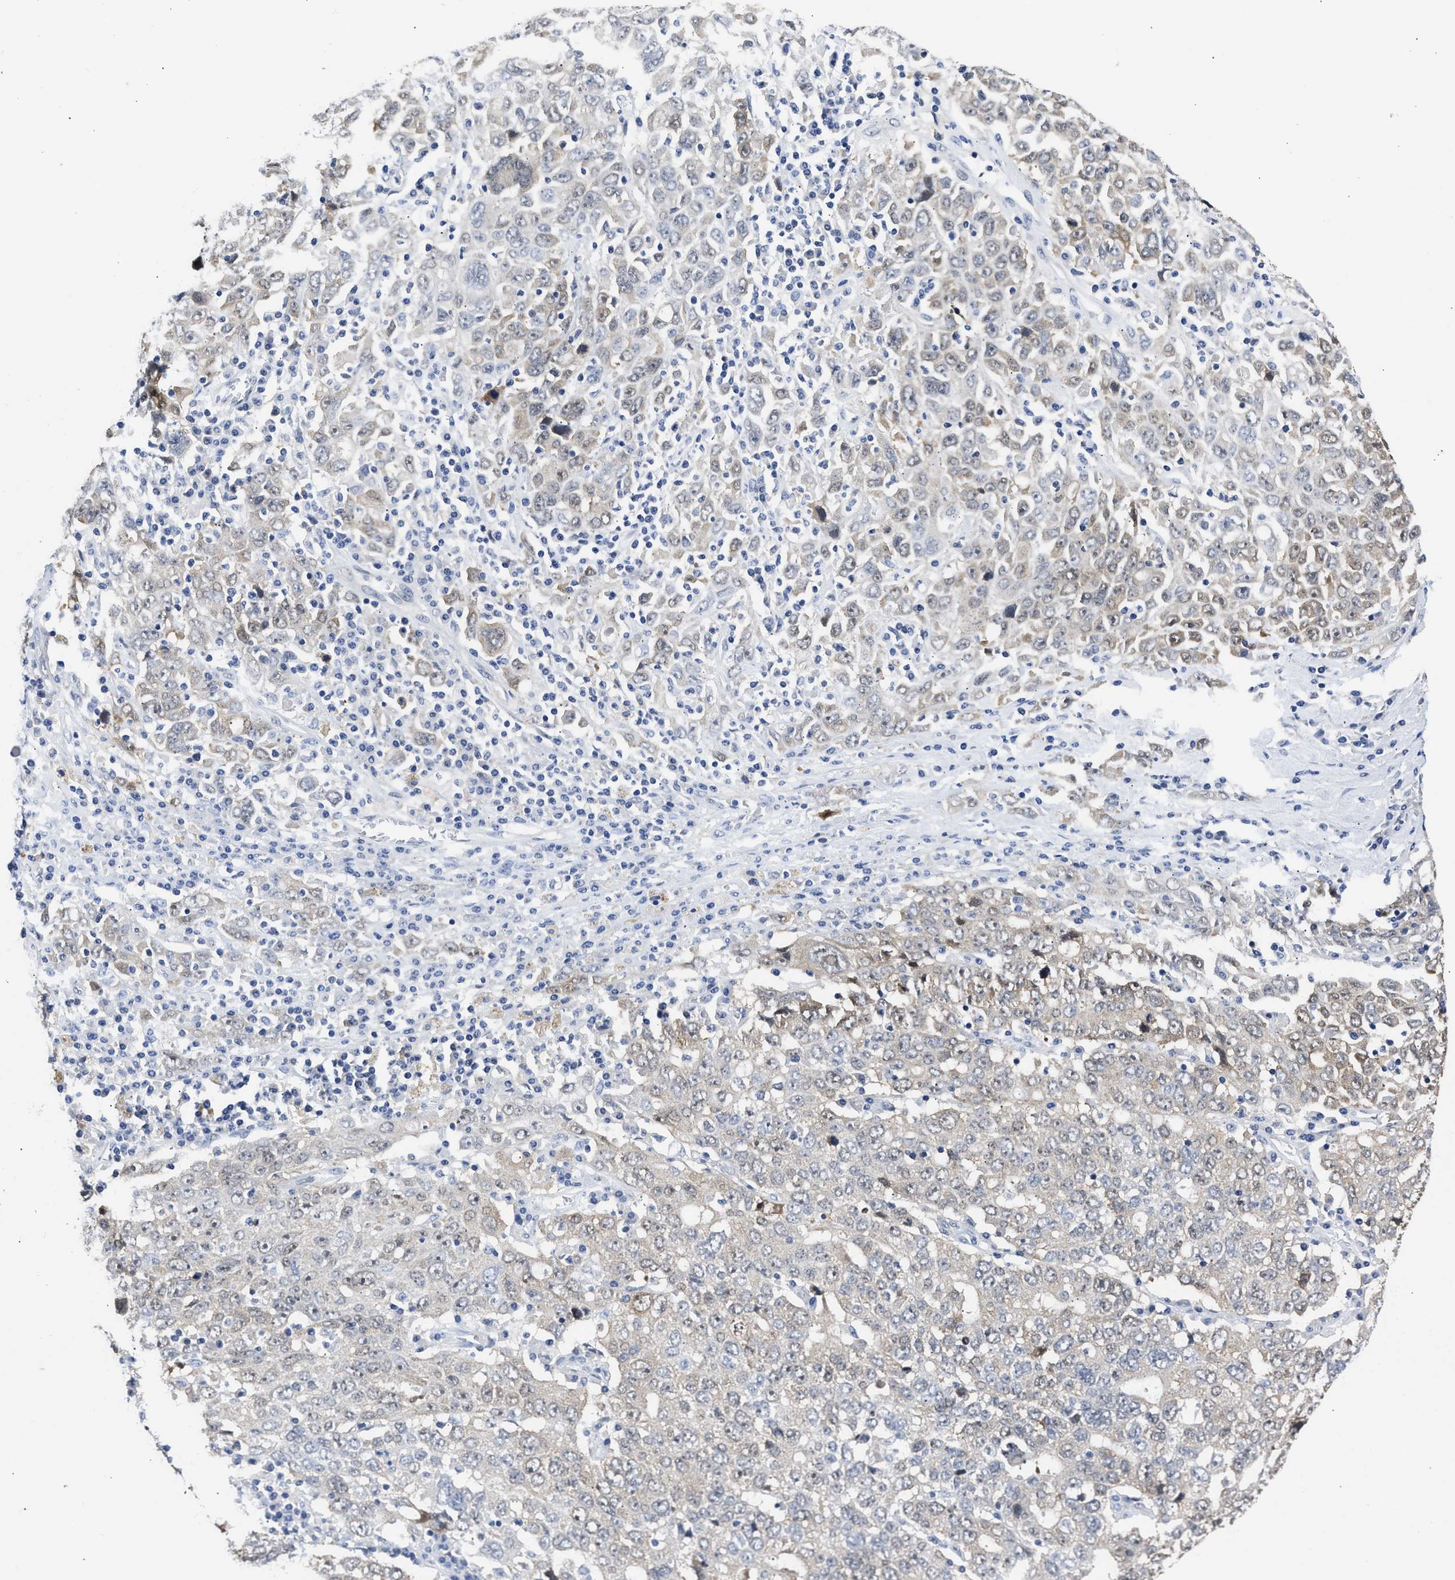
{"staining": {"intensity": "weak", "quantity": "<25%", "location": "cytoplasmic/membranous"}, "tissue": "ovarian cancer", "cell_type": "Tumor cells", "image_type": "cancer", "snomed": [{"axis": "morphology", "description": "Carcinoma, endometroid"}, {"axis": "topography", "description": "Ovary"}], "caption": "High power microscopy micrograph of an immunohistochemistry (IHC) histopathology image of ovarian endometroid carcinoma, revealing no significant expression in tumor cells.", "gene": "XPO5", "patient": {"sex": "female", "age": 62}}